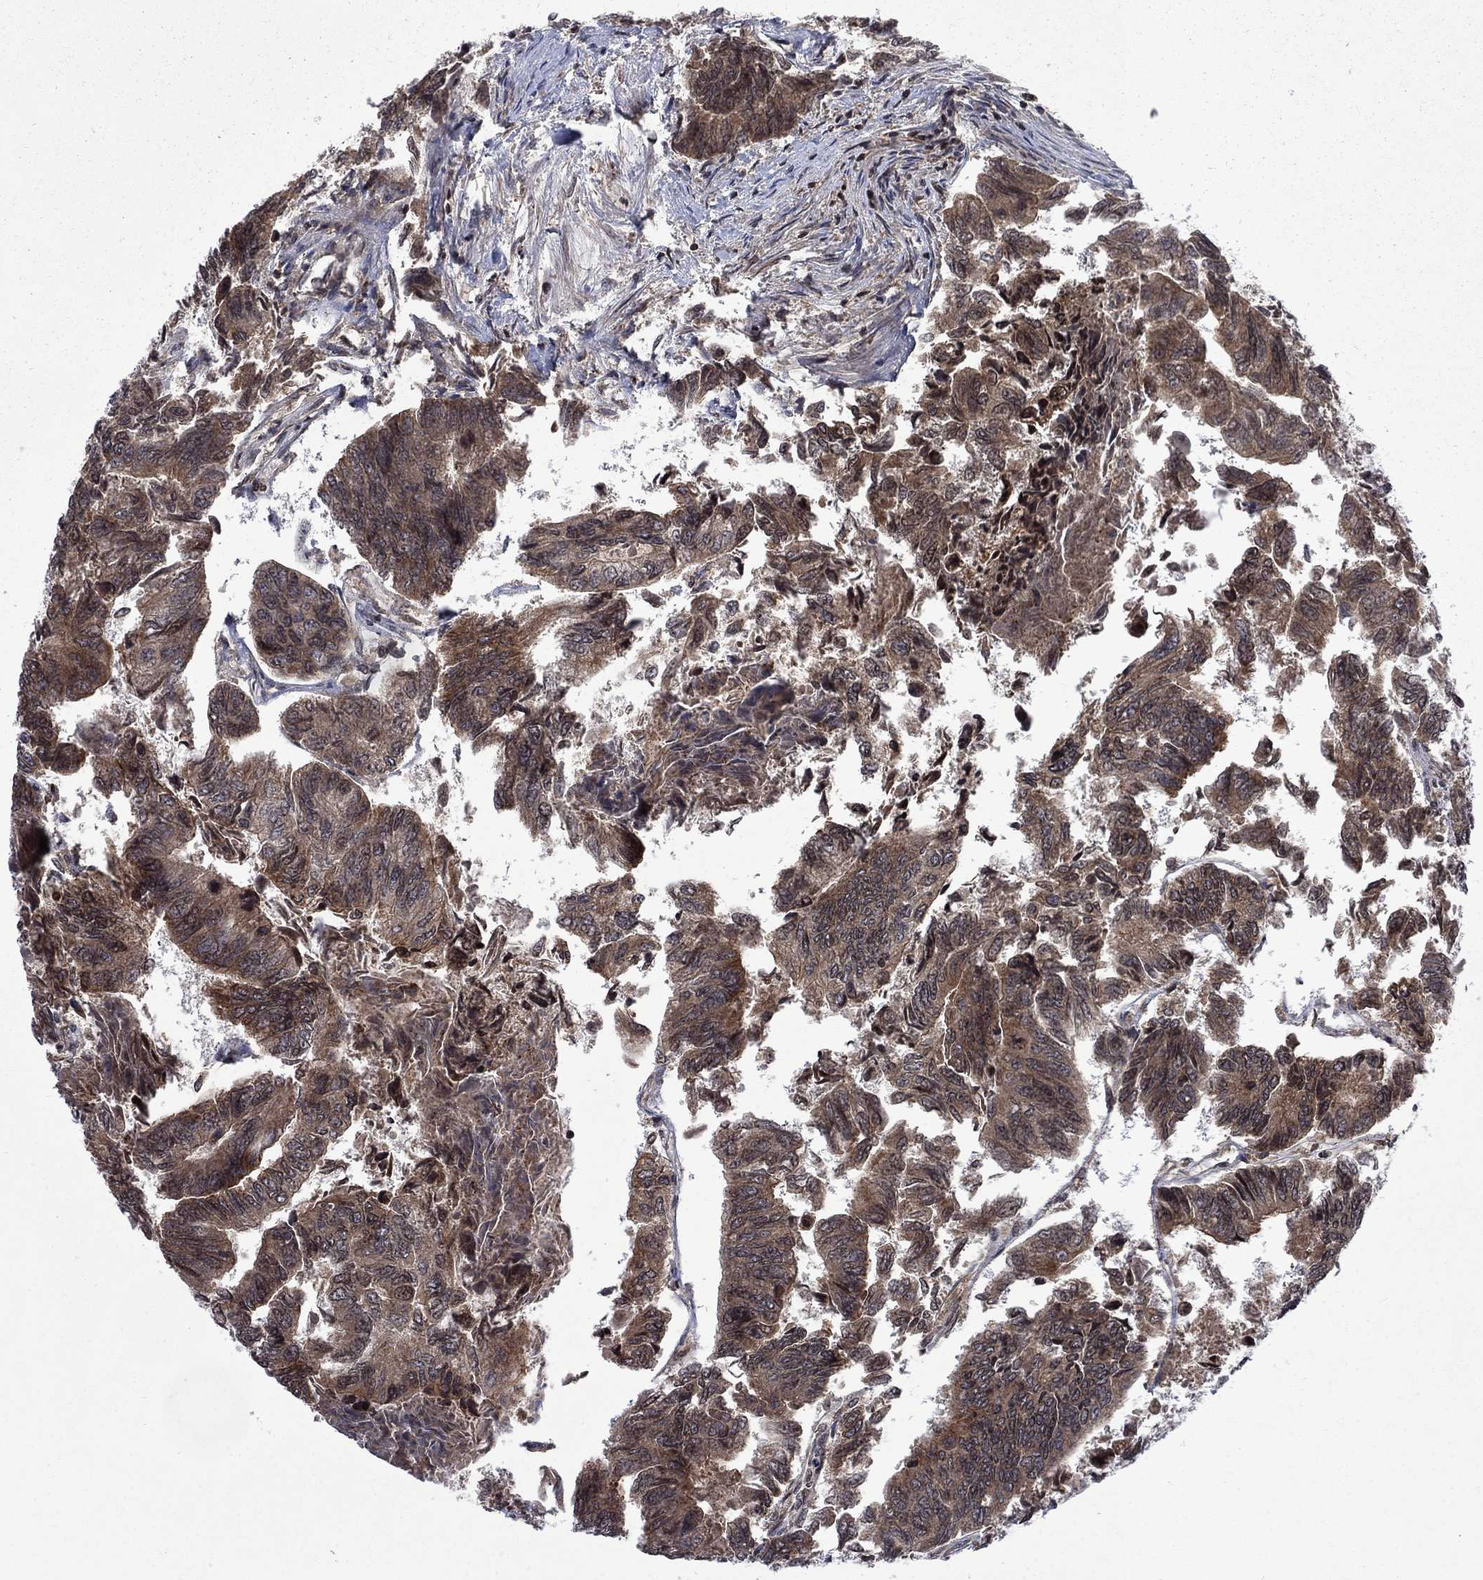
{"staining": {"intensity": "moderate", "quantity": ">75%", "location": "cytoplasmic/membranous"}, "tissue": "colorectal cancer", "cell_type": "Tumor cells", "image_type": "cancer", "snomed": [{"axis": "morphology", "description": "Adenocarcinoma, NOS"}, {"axis": "topography", "description": "Colon"}], "caption": "This photomicrograph reveals colorectal cancer stained with IHC to label a protein in brown. The cytoplasmic/membranous of tumor cells show moderate positivity for the protein. Nuclei are counter-stained blue.", "gene": "TMEM33", "patient": {"sex": "female", "age": 65}}